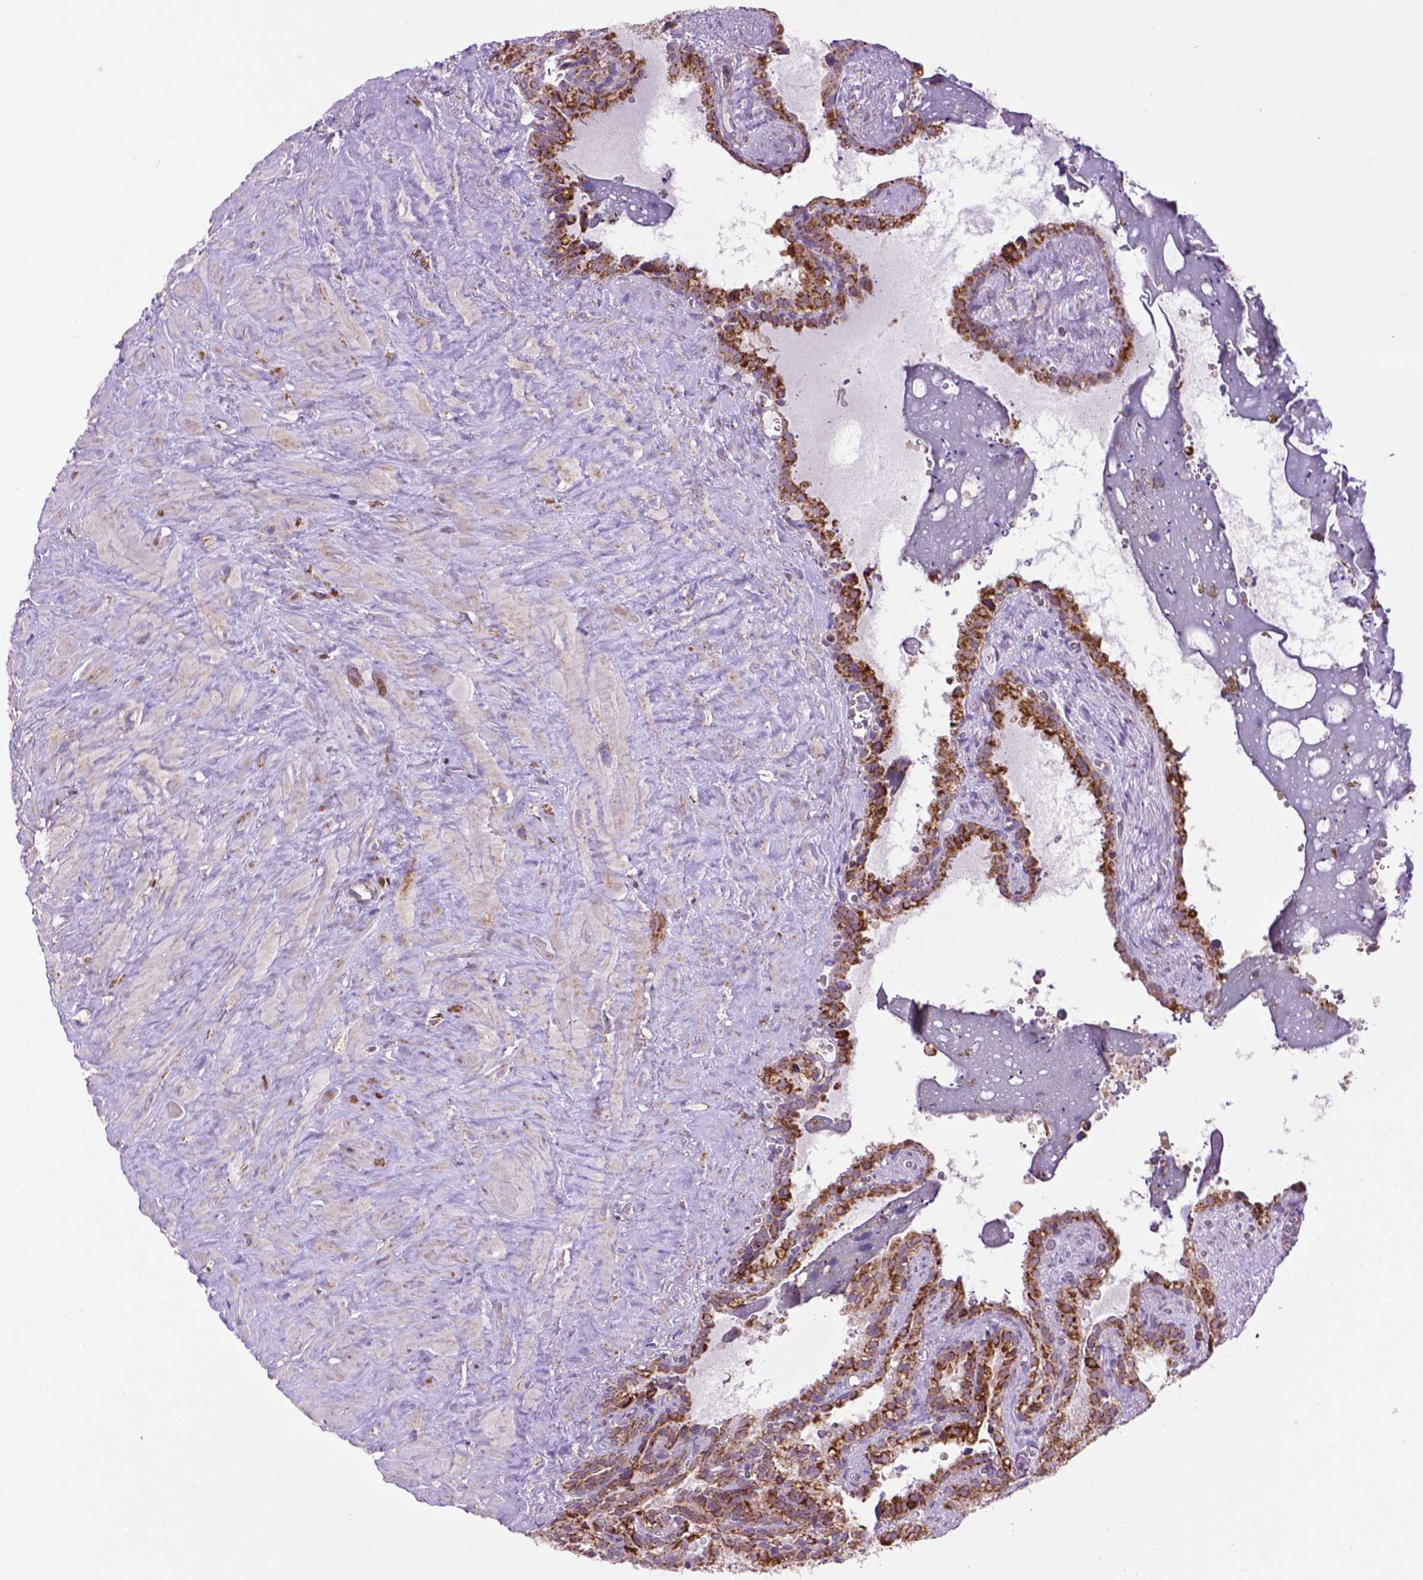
{"staining": {"intensity": "strong", "quantity": ">75%", "location": "cytoplasmic/membranous"}, "tissue": "seminal vesicle", "cell_type": "Glandular cells", "image_type": "normal", "snomed": [{"axis": "morphology", "description": "Normal tissue, NOS"}, {"axis": "topography", "description": "Prostate"}, {"axis": "topography", "description": "Seminal veicle"}], "caption": "Immunohistochemical staining of benign seminal vesicle reveals high levels of strong cytoplasmic/membranous expression in about >75% of glandular cells. Ihc stains the protein in brown and the nuclei are stained blue.", "gene": "PYCR3", "patient": {"sex": "male", "age": 71}}